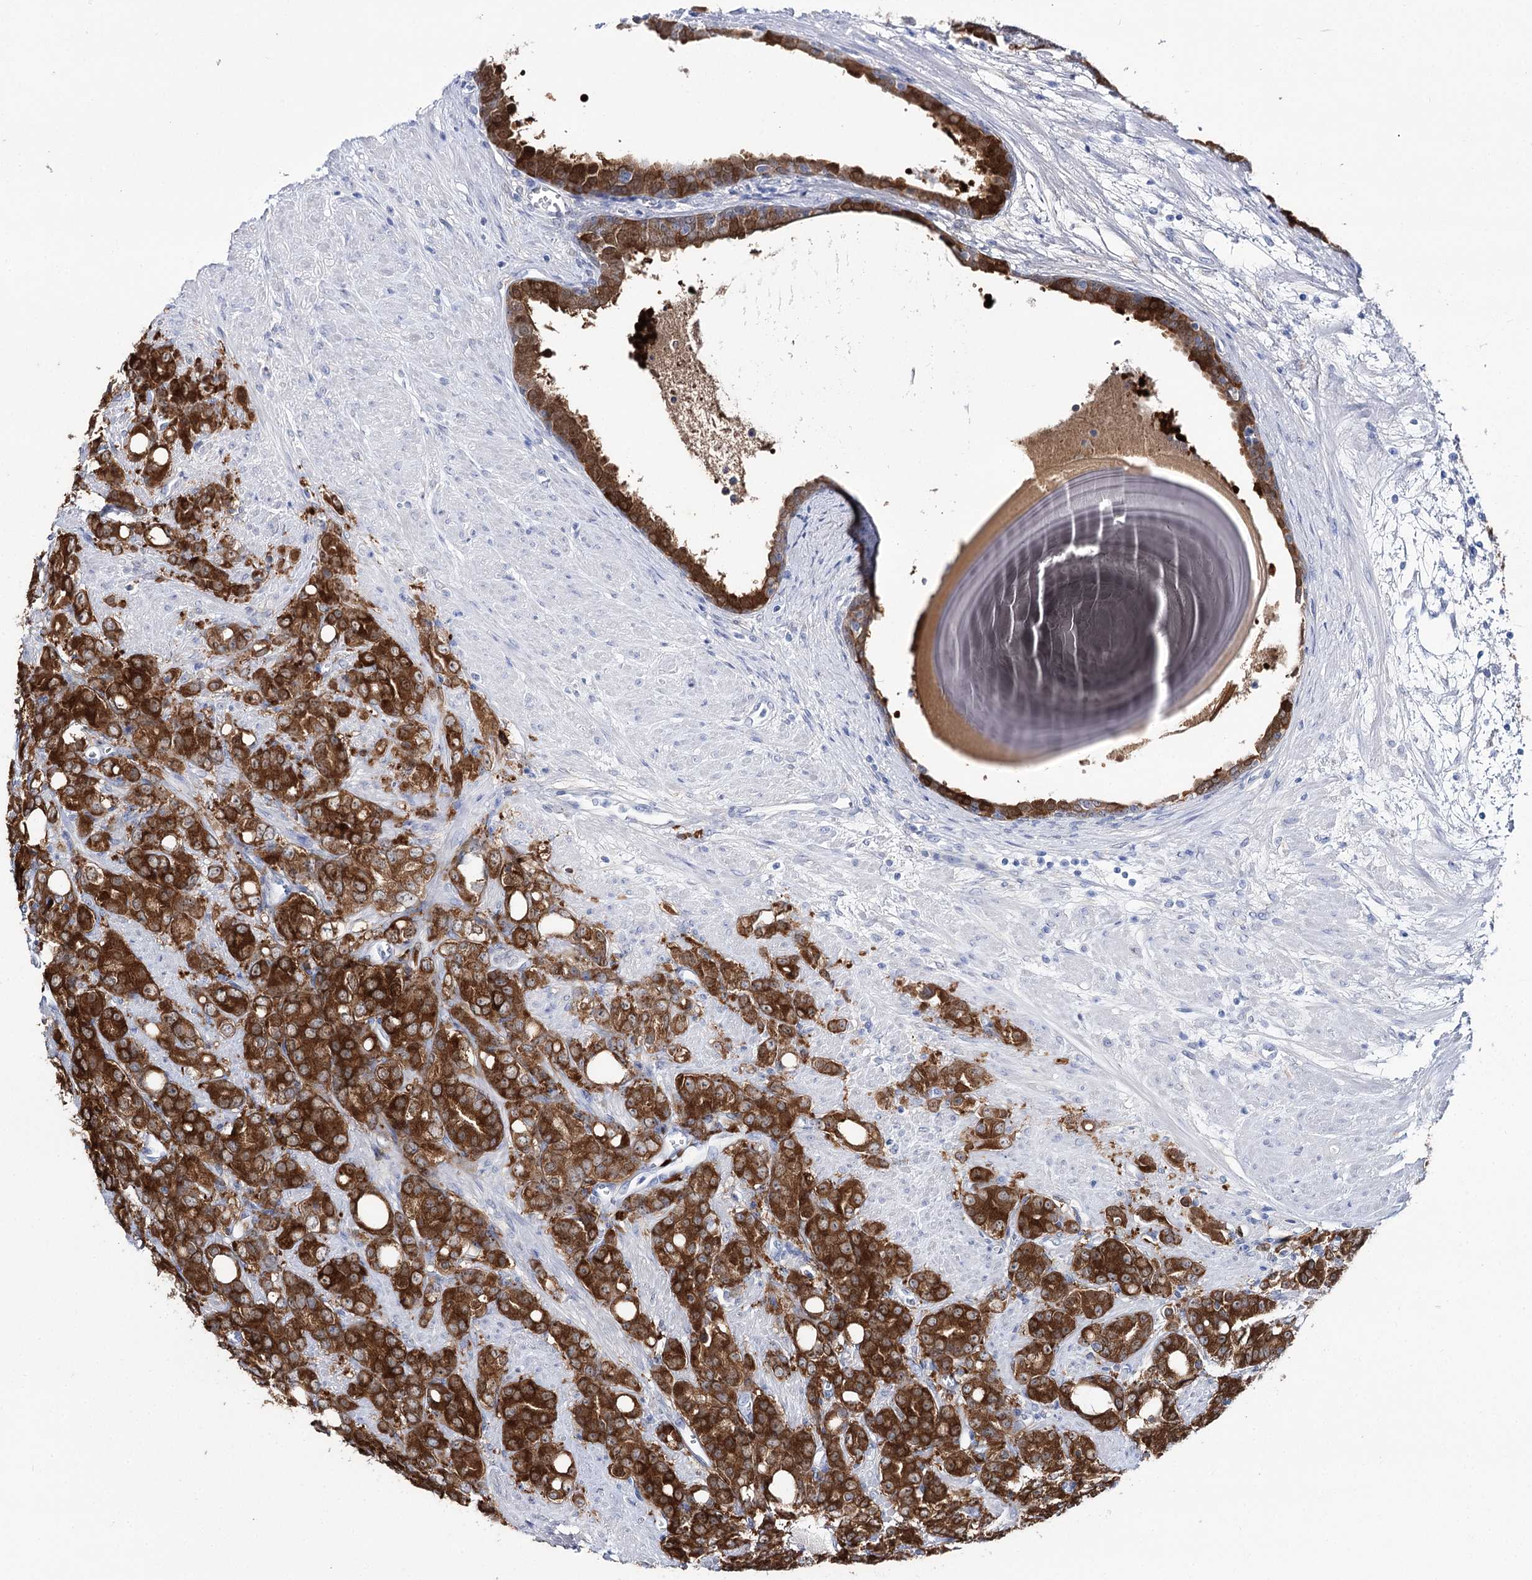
{"staining": {"intensity": "strong", "quantity": ">75%", "location": "cytoplasmic/membranous"}, "tissue": "prostate cancer", "cell_type": "Tumor cells", "image_type": "cancer", "snomed": [{"axis": "morphology", "description": "Adenocarcinoma, High grade"}, {"axis": "topography", "description": "Prostate"}], "caption": "Prostate adenocarcinoma (high-grade) stained for a protein exhibits strong cytoplasmic/membranous positivity in tumor cells. The protein is stained brown, and the nuclei are stained in blue (DAB IHC with brightfield microscopy, high magnification).", "gene": "UGDH", "patient": {"sex": "male", "age": 62}}